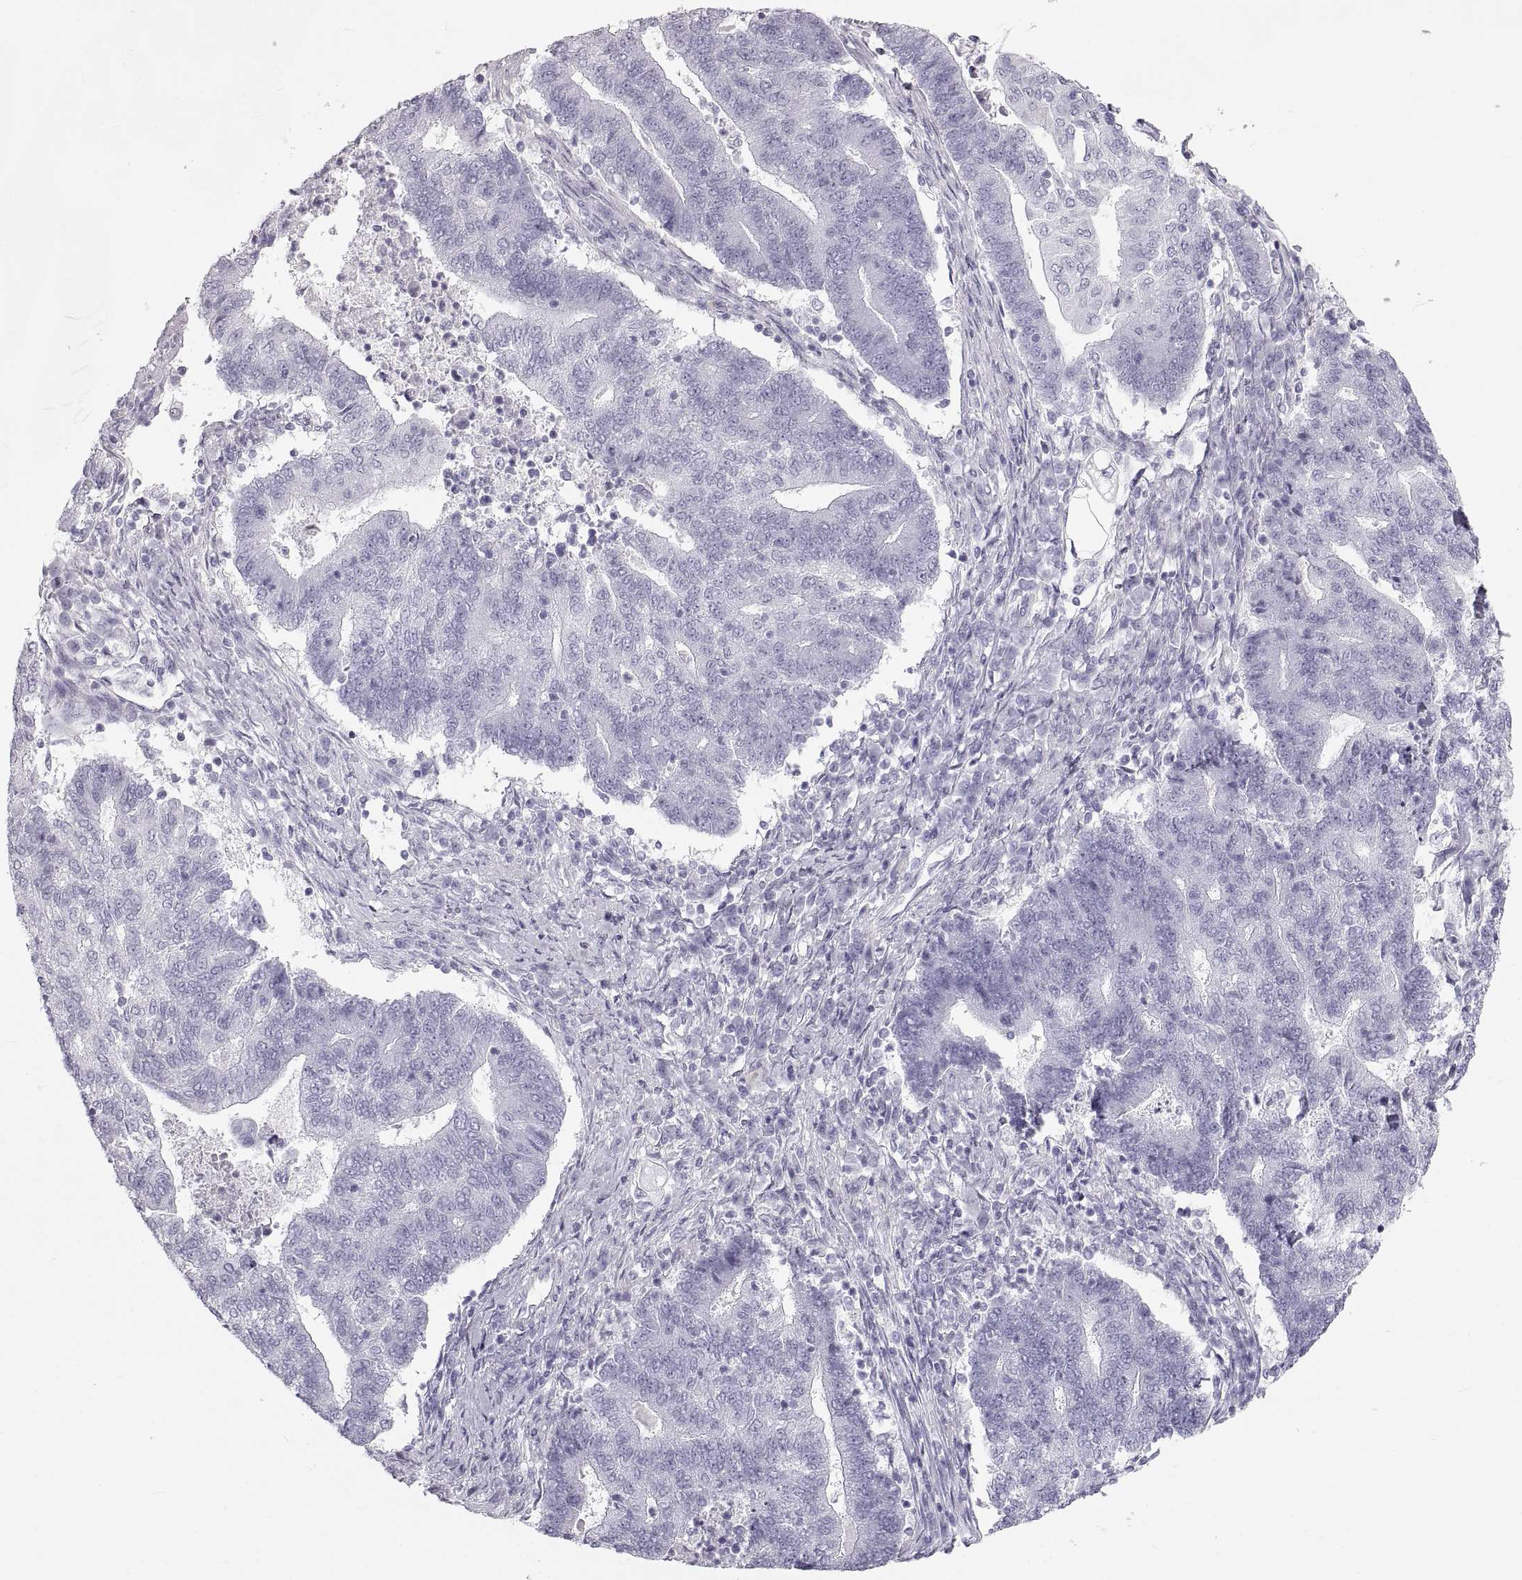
{"staining": {"intensity": "negative", "quantity": "none", "location": "none"}, "tissue": "endometrial cancer", "cell_type": "Tumor cells", "image_type": "cancer", "snomed": [{"axis": "morphology", "description": "Adenocarcinoma, NOS"}, {"axis": "topography", "description": "Uterus"}, {"axis": "topography", "description": "Endometrium"}], "caption": "Immunohistochemistry histopathology image of human endometrial adenocarcinoma stained for a protein (brown), which displays no staining in tumor cells.", "gene": "CRYAA", "patient": {"sex": "female", "age": 54}}